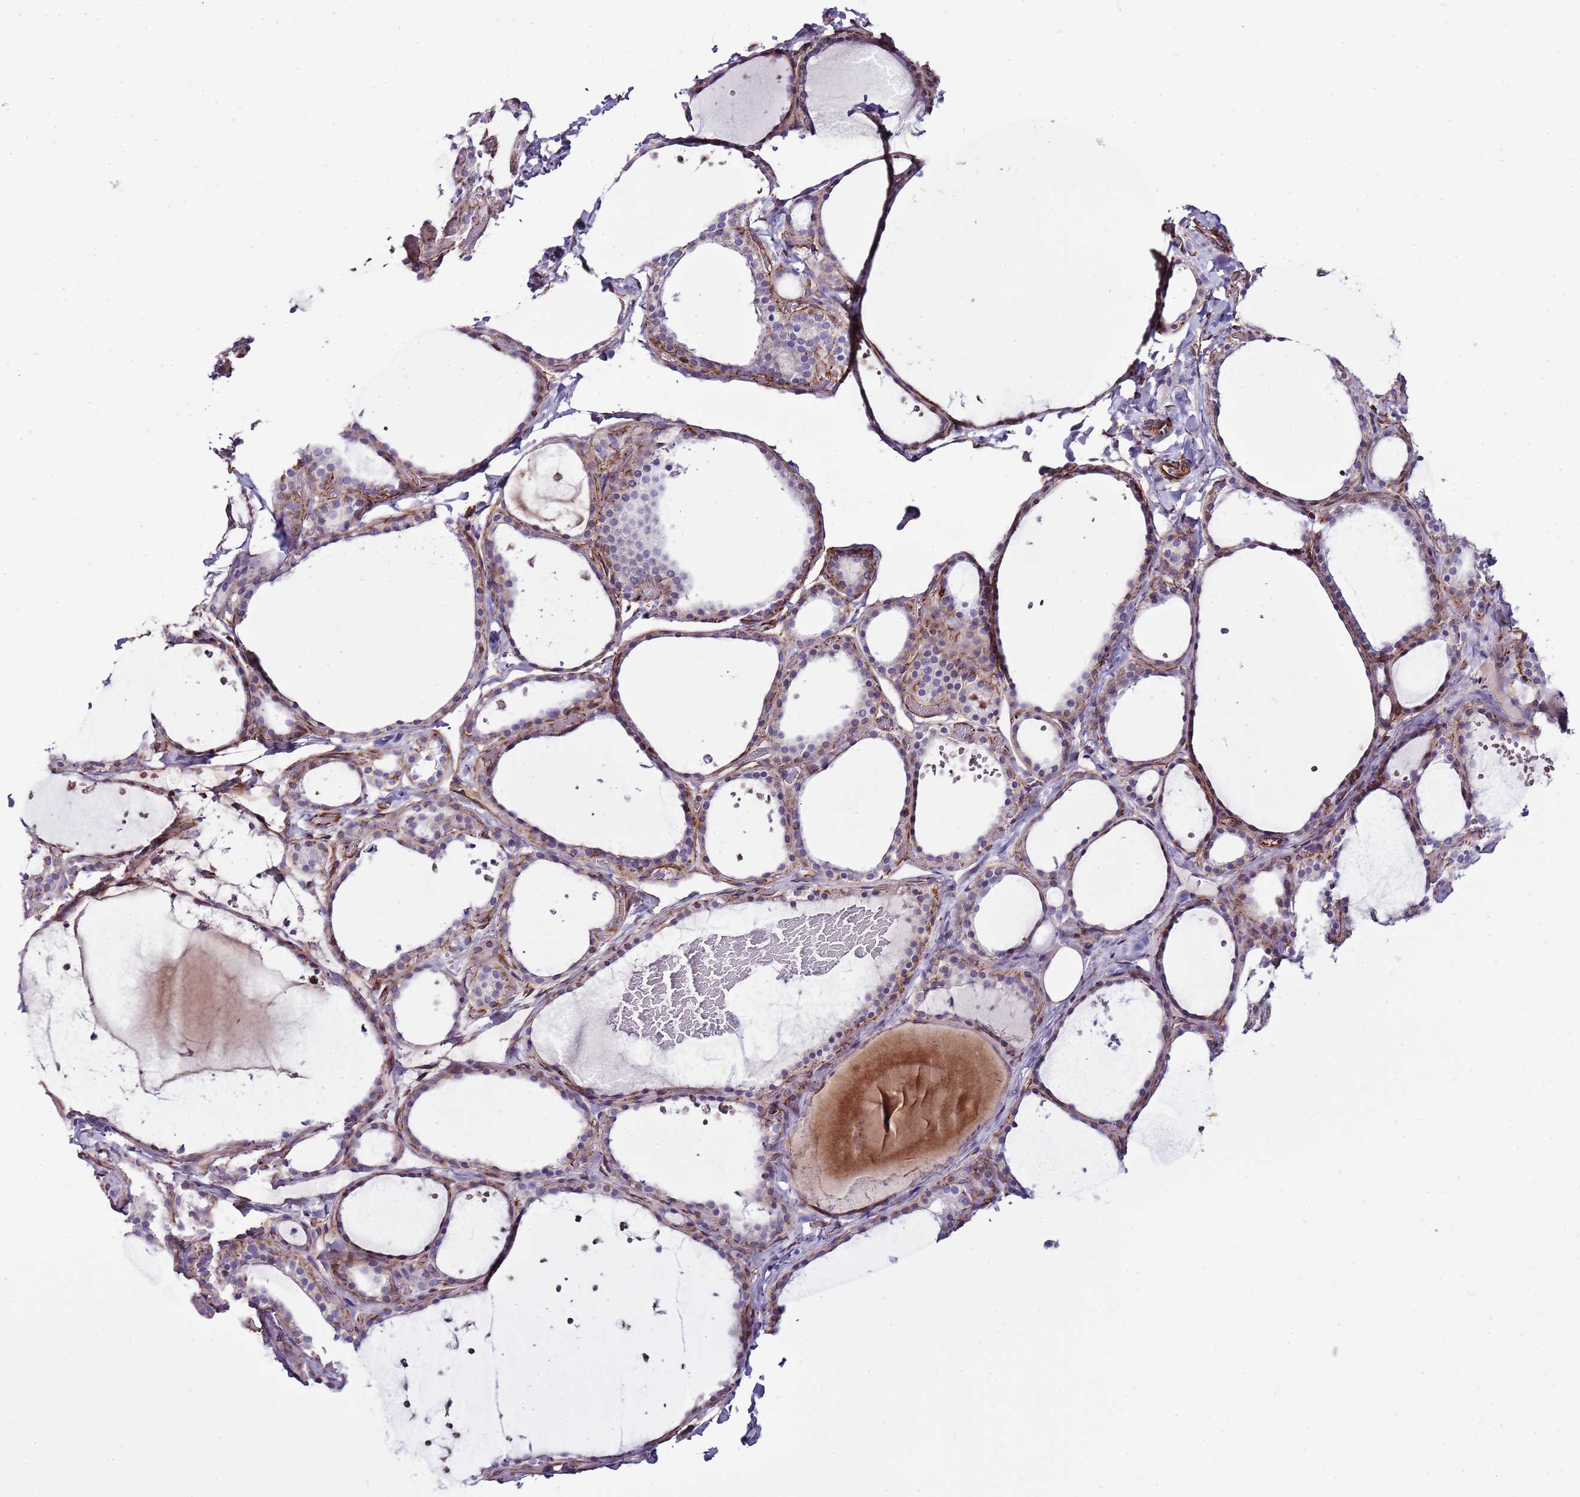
{"staining": {"intensity": "negative", "quantity": "none", "location": "none"}, "tissue": "thyroid gland", "cell_type": "Glandular cells", "image_type": "normal", "snomed": [{"axis": "morphology", "description": "Normal tissue, NOS"}, {"axis": "topography", "description": "Thyroid gland"}], "caption": "Immunohistochemistry micrograph of benign thyroid gland: thyroid gland stained with DAB exhibits no significant protein positivity in glandular cells.", "gene": "ZNF786", "patient": {"sex": "female", "age": 44}}